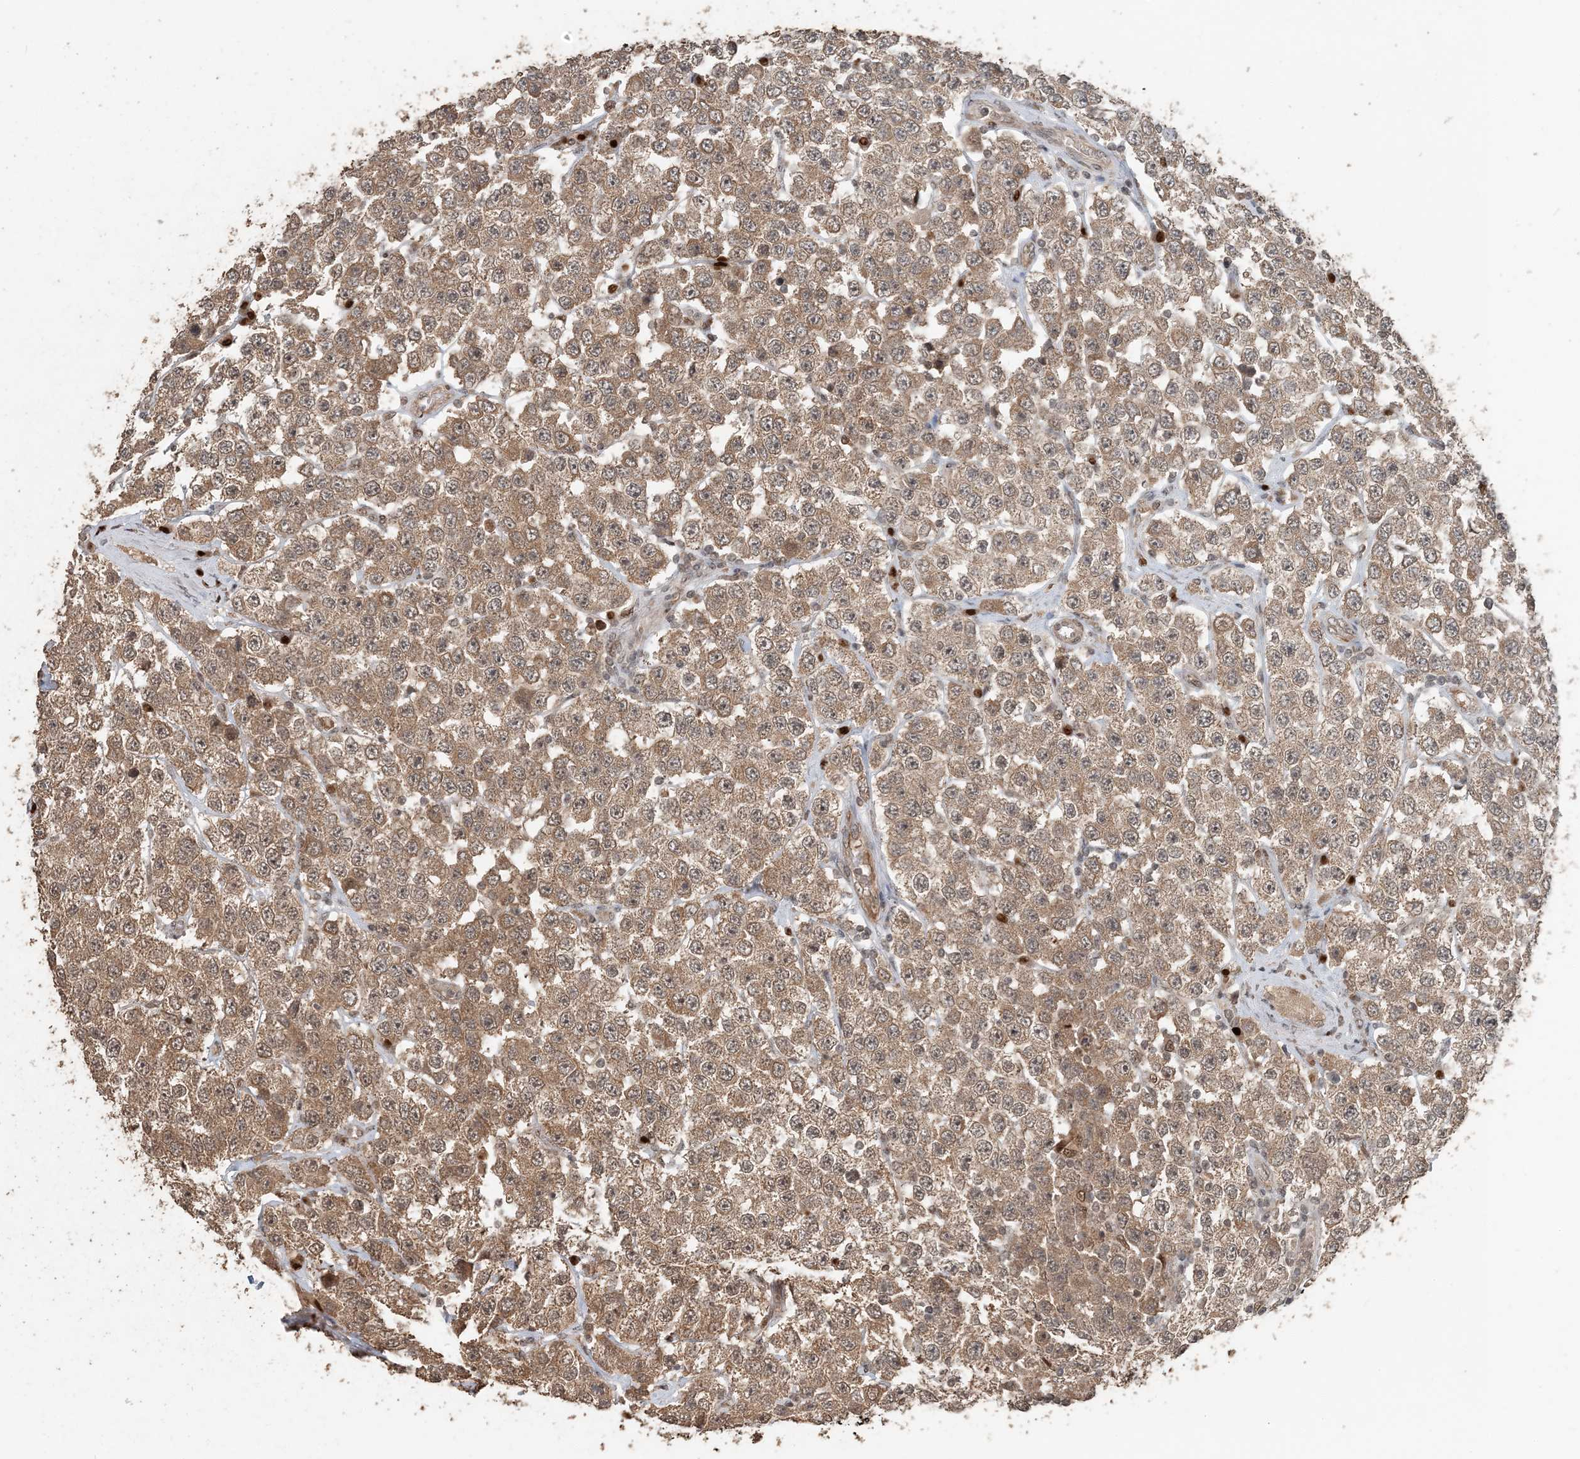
{"staining": {"intensity": "moderate", "quantity": ">75%", "location": "cytoplasmic/membranous"}, "tissue": "testis cancer", "cell_type": "Tumor cells", "image_type": "cancer", "snomed": [{"axis": "morphology", "description": "Seminoma, NOS"}, {"axis": "topography", "description": "Testis"}], "caption": "Testis cancer stained for a protein exhibits moderate cytoplasmic/membranous positivity in tumor cells.", "gene": "ATP13A2", "patient": {"sex": "male", "age": 28}}